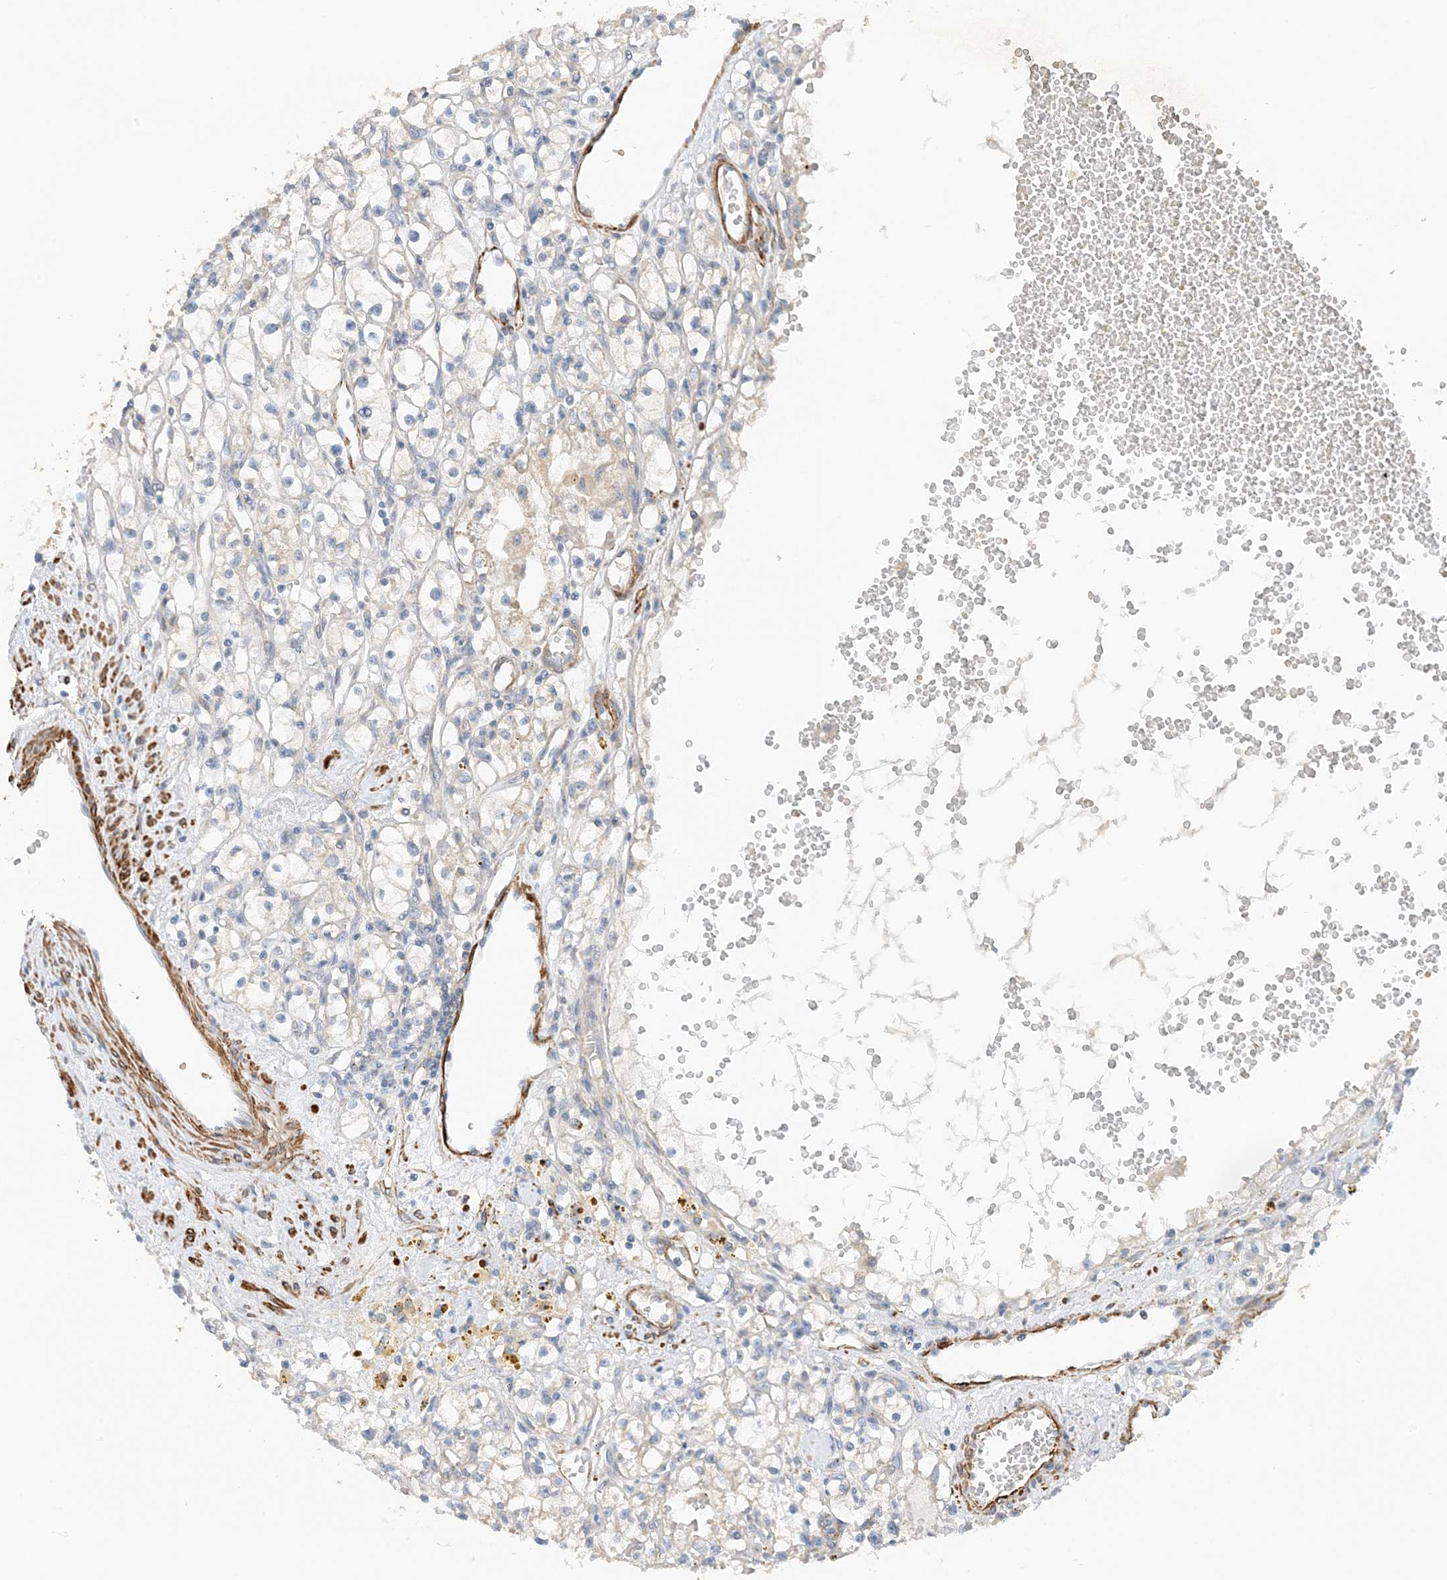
{"staining": {"intensity": "negative", "quantity": "none", "location": "none"}, "tissue": "renal cancer", "cell_type": "Tumor cells", "image_type": "cancer", "snomed": [{"axis": "morphology", "description": "Adenocarcinoma, NOS"}, {"axis": "topography", "description": "Kidney"}], "caption": "High power microscopy histopathology image of an immunohistochemistry histopathology image of renal cancer (adenocarcinoma), revealing no significant staining in tumor cells.", "gene": "KIFBP", "patient": {"sex": "male", "age": 56}}